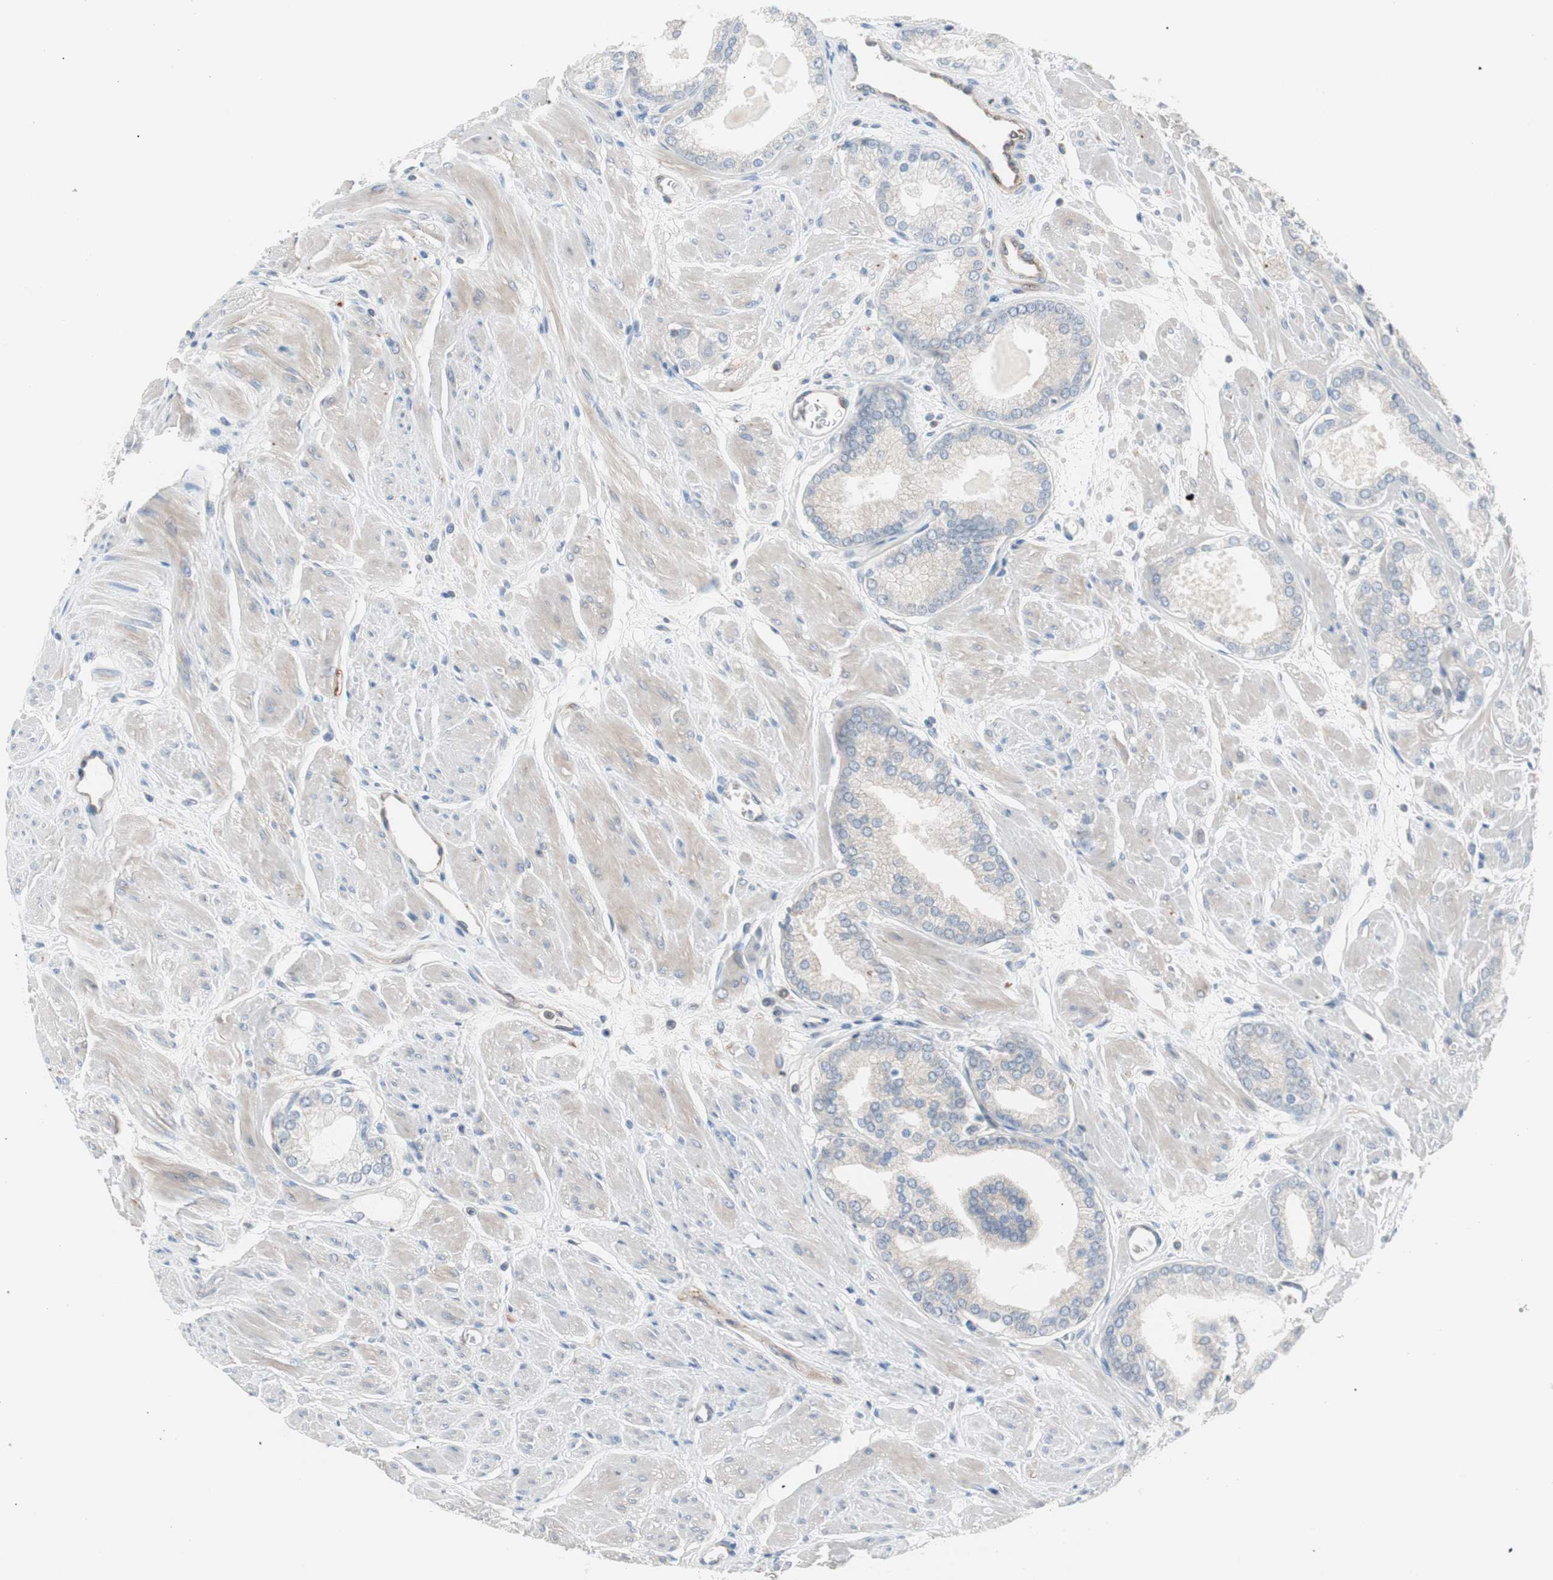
{"staining": {"intensity": "negative", "quantity": "none", "location": "none"}, "tissue": "prostate cancer", "cell_type": "Tumor cells", "image_type": "cancer", "snomed": [{"axis": "morphology", "description": "Adenocarcinoma, High grade"}, {"axis": "topography", "description": "Prostate"}], "caption": "A micrograph of prostate adenocarcinoma (high-grade) stained for a protein reveals no brown staining in tumor cells.", "gene": "SMG1", "patient": {"sex": "male", "age": 61}}